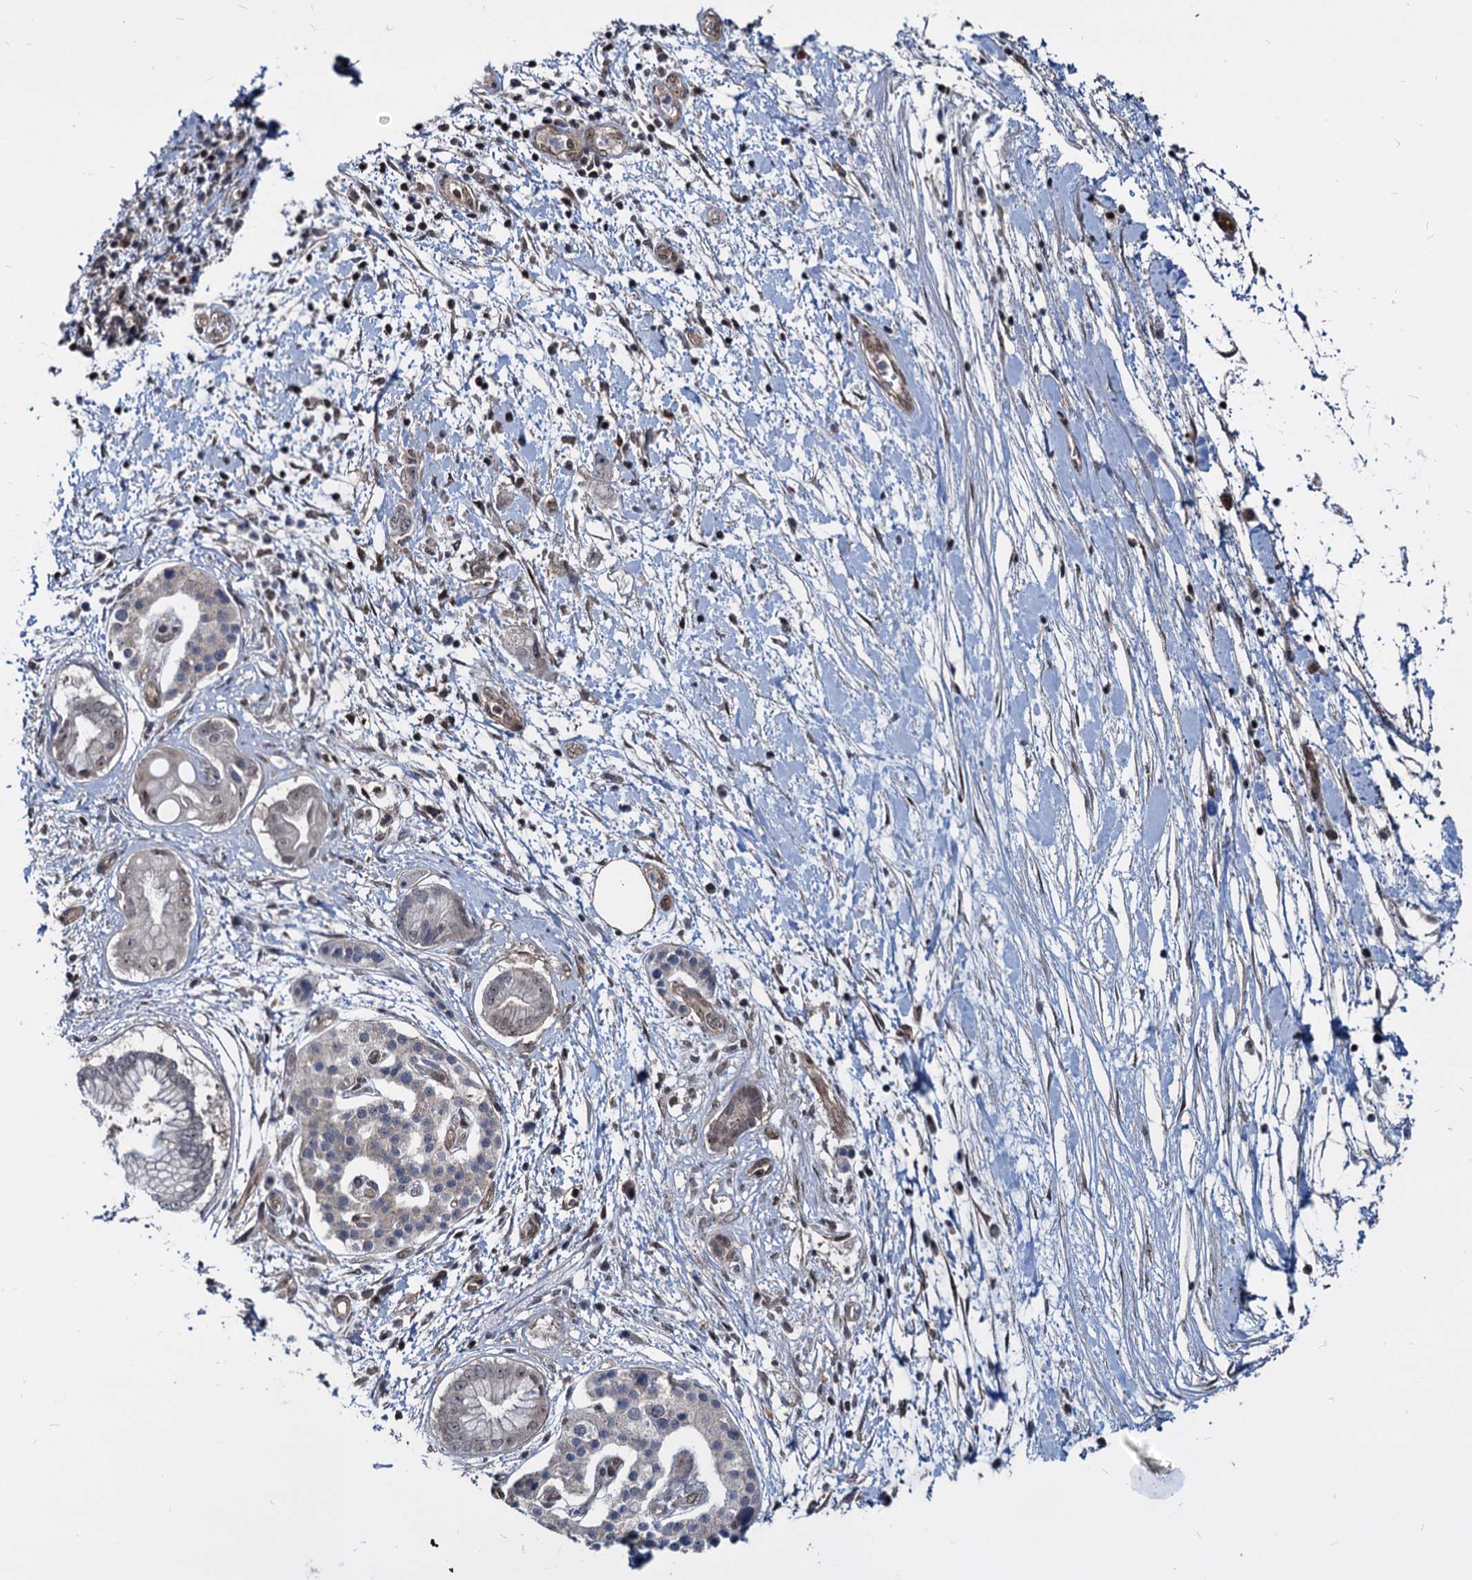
{"staining": {"intensity": "negative", "quantity": "none", "location": "none"}, "tissue": "pancreatic cancer", "cell_type": "Tumor cells", "image_type": "cancer", "snomed": [{"axis": "morphology", "description": "Adenocarcinoma, NOS"}, {"axis": "topography", "description": "Pancreas"}], "caption": "Tumor cells show no significant protein positivity in adenocarcinoma (pancreatic).", "gene": "UBLCP1", "patient": {"sex": "female", "age": 73}}